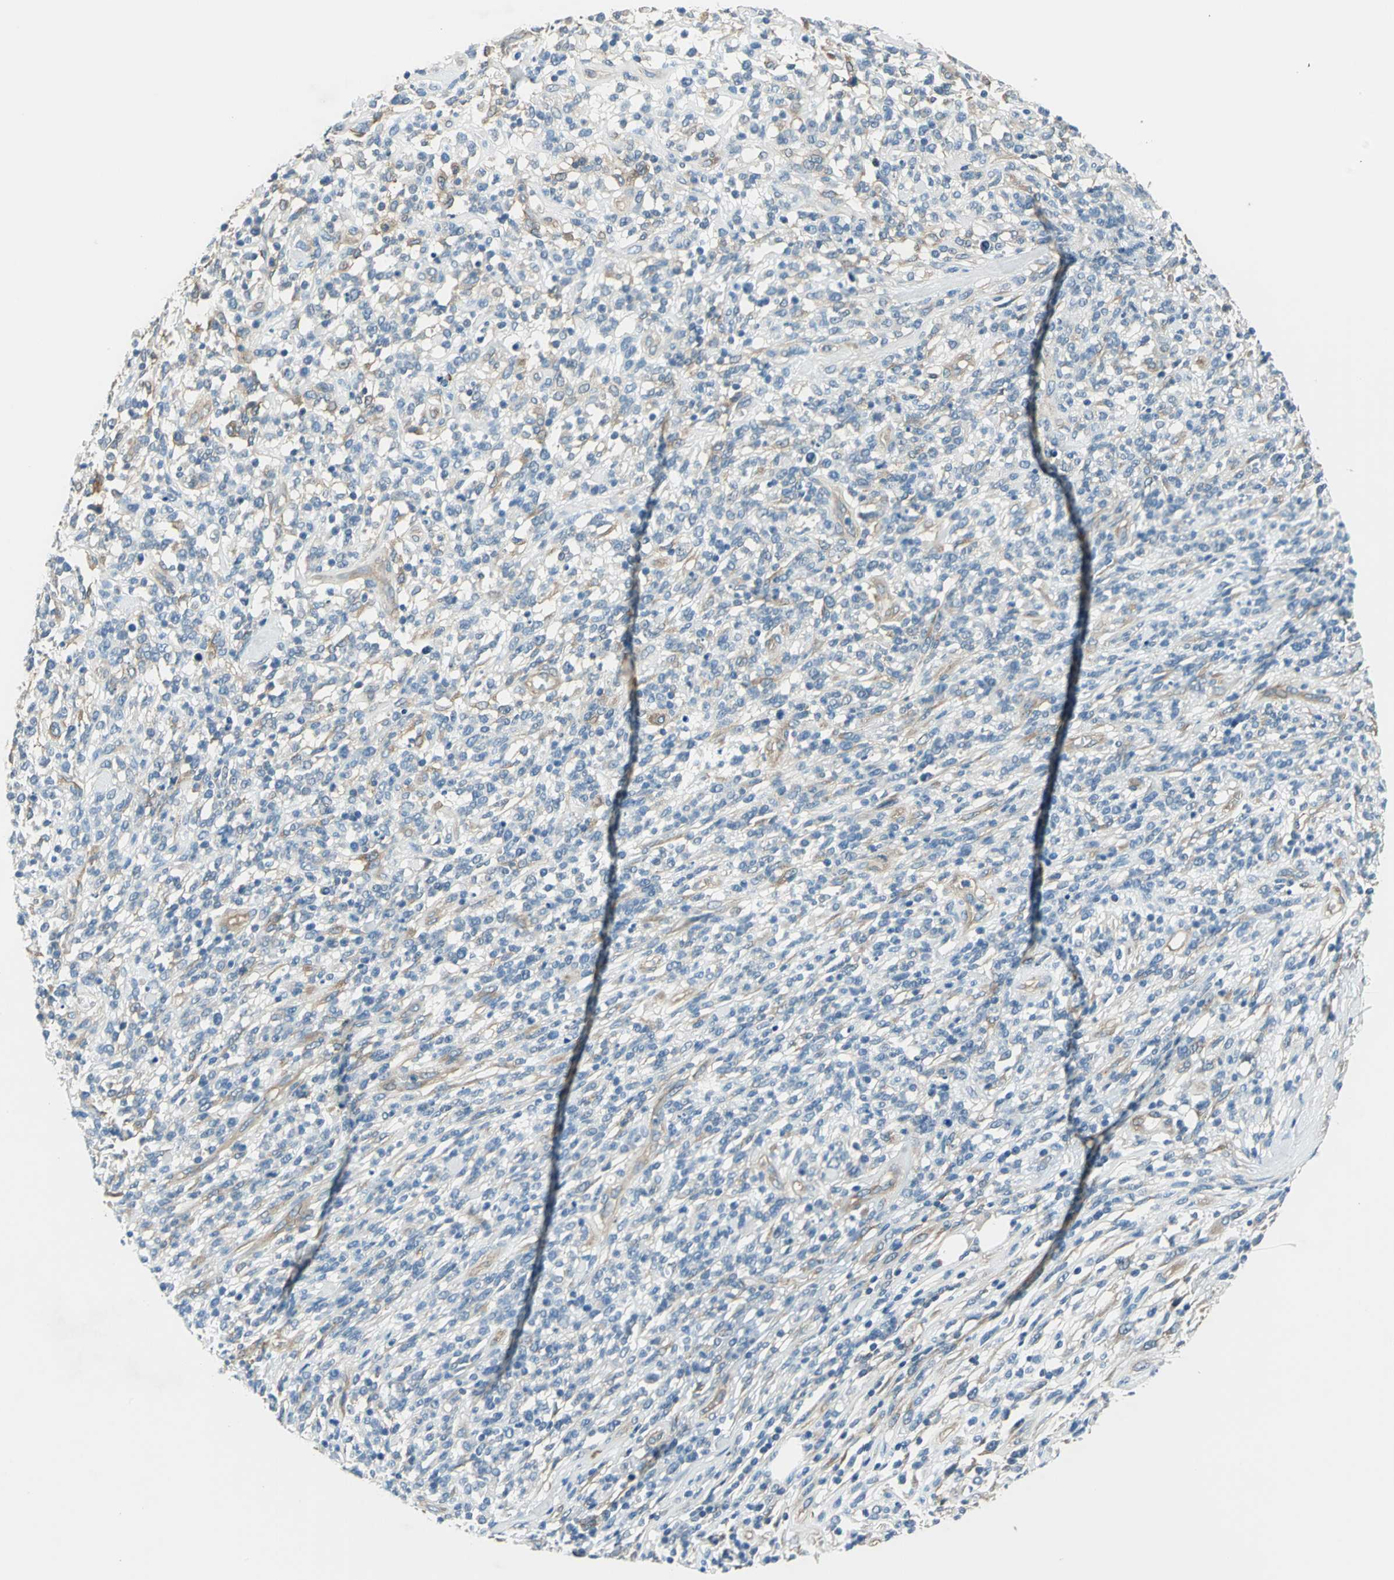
{"staining": {"intensity": "negative", "quantity": "none", "location": "none"}, "tissue": "lymphoma", "cell_type": "Tumor cells", "image_type": "cancer", "snomed": [{"axis": "morphology", "description": "Malignant lymphoma, non-Hodgkin's type, High grade"}, {"axis": "topography", "description": "Lymph node"}], "caption": "High magnification brightfield microscopy of lymphoma stained with DAB (3,3'-diaminobenzidine) (brown) and counterstained with hematoxylin (blue): tumor cells show no significant expression.", "gene": "CDC42EP1", "patient": {"sex": "female", "age": 73}}